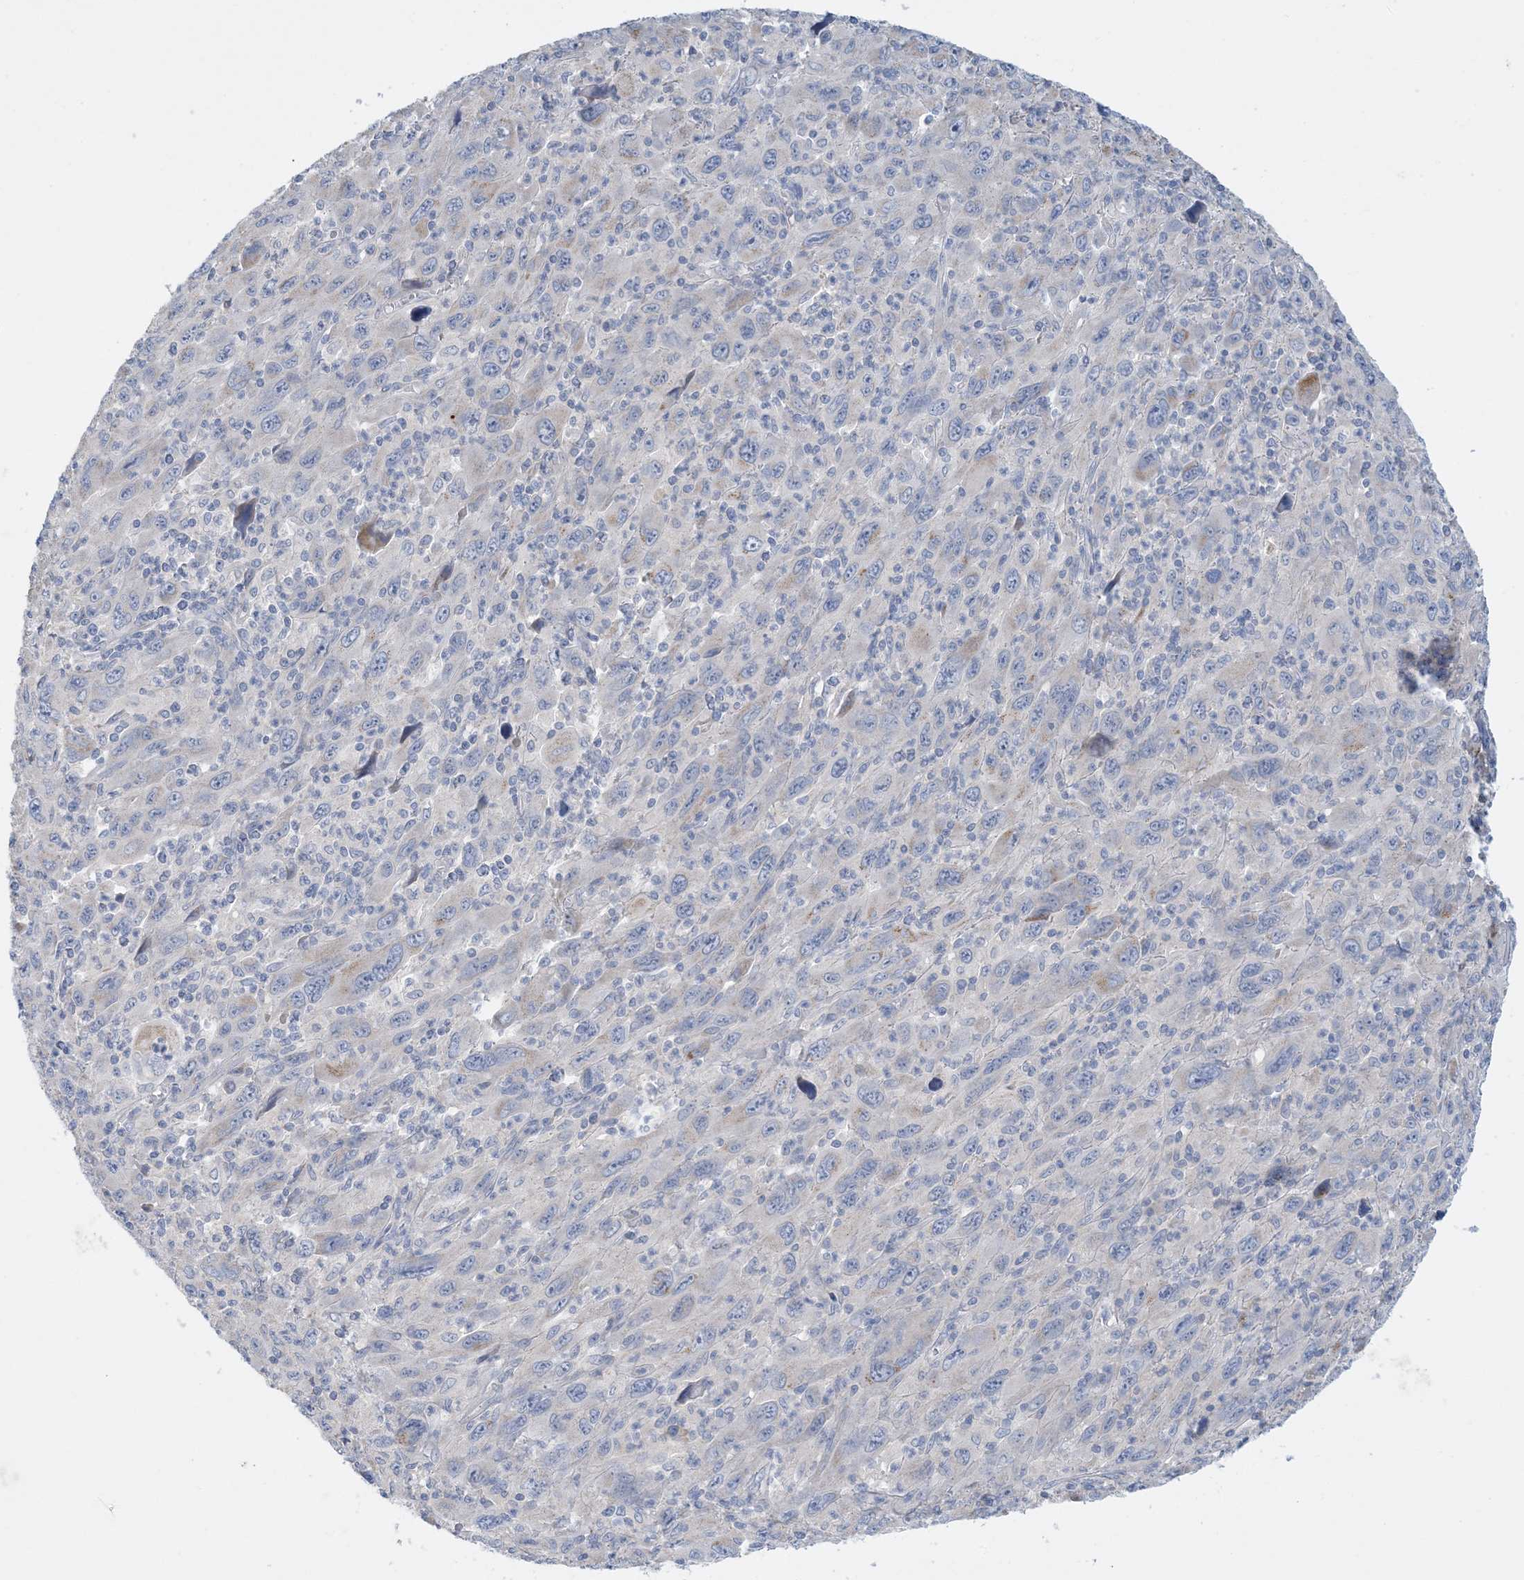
{"staining": {"intensity": "negative", "quantity": "none", "location": "none"}, "tissue": "melanoma", "cell_type": "Tumor cells", "image_type": "cancer", "snomed": [{"axis": "morphology", "description": "Malignant melanoma, Metastatic site"}, {"axis": "topography", "description": "Skin"}], "caption": "The immunohistochemistry micrograph has no significant expression in tumor cells of melanoma tissue. (DAB (3,3'-diaminobenzidine) immunohistochemistry, high magnification).", "gene": "ZCCHC18", "patient": {"sex": "female", "age": 56}}